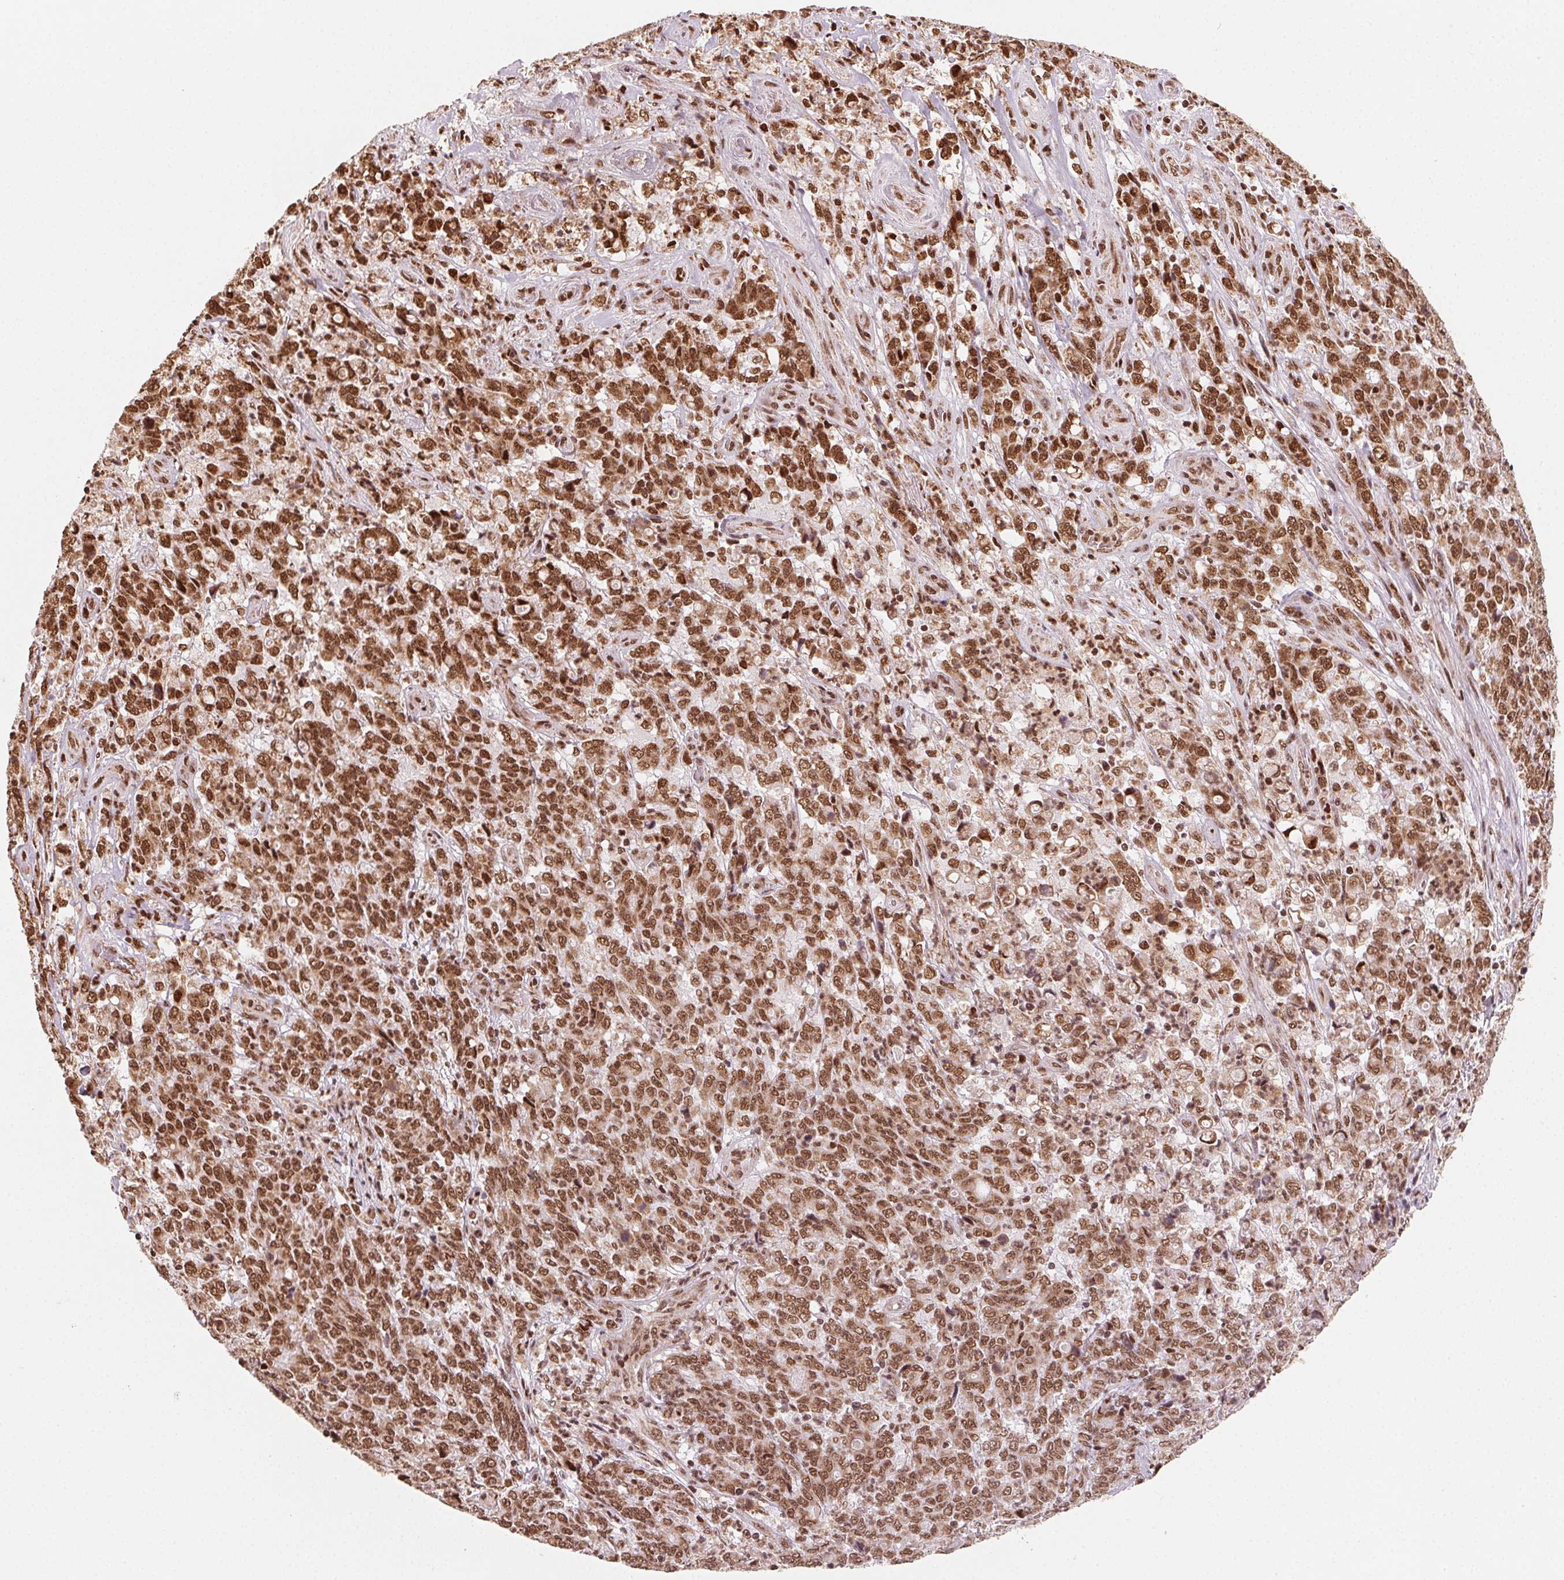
{"staining": {"intensity": "strong", "quantity": ">75%", "location": "cytoplasmic/membranous,nuclear"}, "tissue": "stomach cancer", "cell_type": "Tumor cells", "image_type": "cancer", "snomed": [{"axis": "morphology", "description": "Adenocarcinoma, NOS"}, {"axis": "topography", "description": "Stomach, lower"}], "caption": "Adenocarcinoma (stomach) was stained to show a protein in brown. There is high levels of strong cytoplasmic/membranous and nuclear positivity in about >75% of tumor cells.", "gene": "TOPORS", "patient": {"sex": "female", "age": 71}}